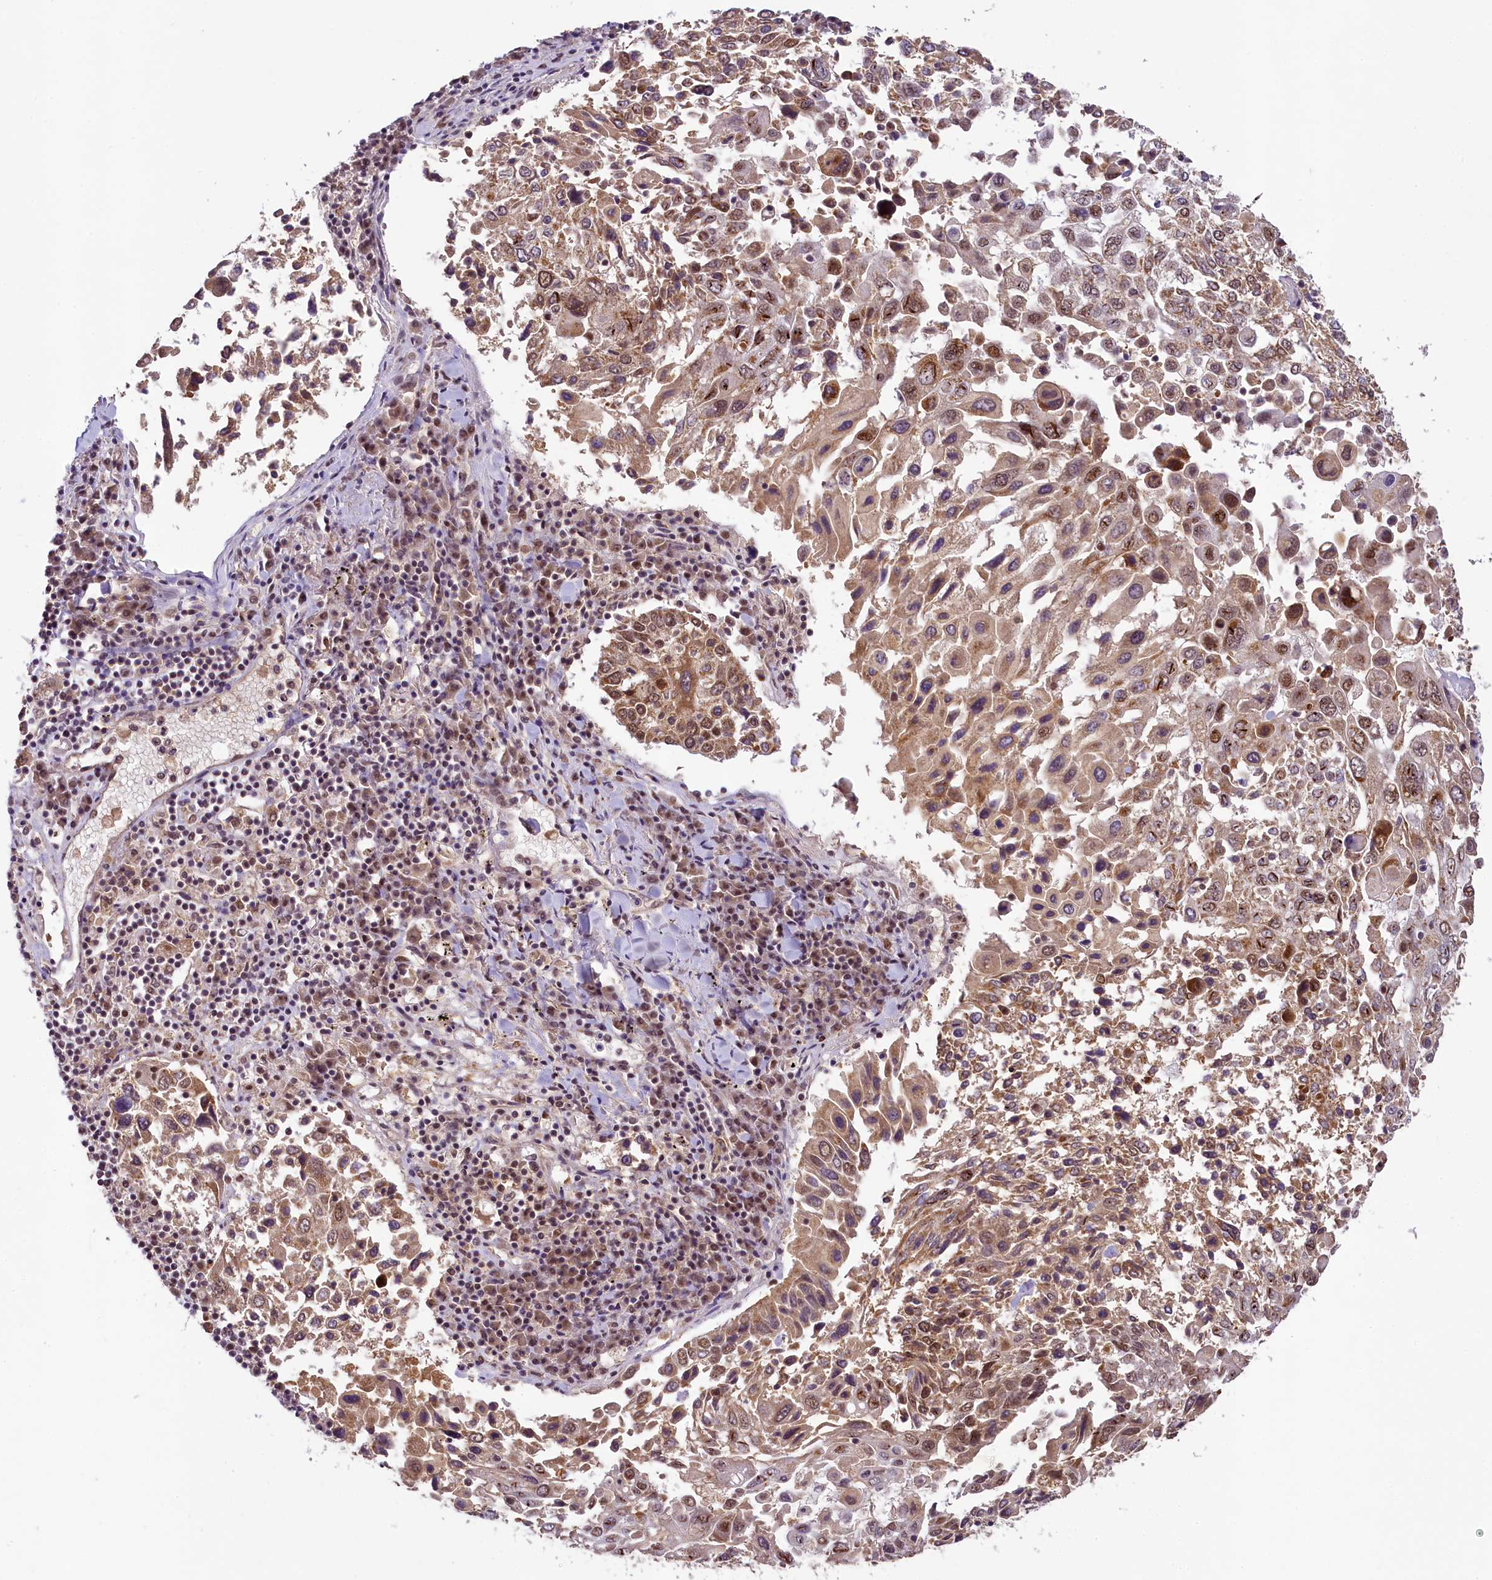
{"staining": {"intensity": "moderate", "quantity": ">75%", "location": "cytoplasmic/membranous,nuclear"}, "tissue": "lung cancer", "cell_type": "Tumor cells", "image_type": "cancer", "snomed": [{"axis": "morphology", "description": "Squamous cell carcinoma, NOS"}, {"axis": "topography", "description": "Lung"}], "caption": "Immunohistochemistry (IHC) photomicrograph of neoplastic tissue: lung cancer stained using immunohistochemistry exhibits medium levels of moderate protein expression localized specifically in the cytoplasmic/membranous and nuclear of tumor cells, appearing as a cytoplasmic/membranous and nuclear brown color.", "gene": "PAF1", "patient": {"sex": "male", "age": 65}}